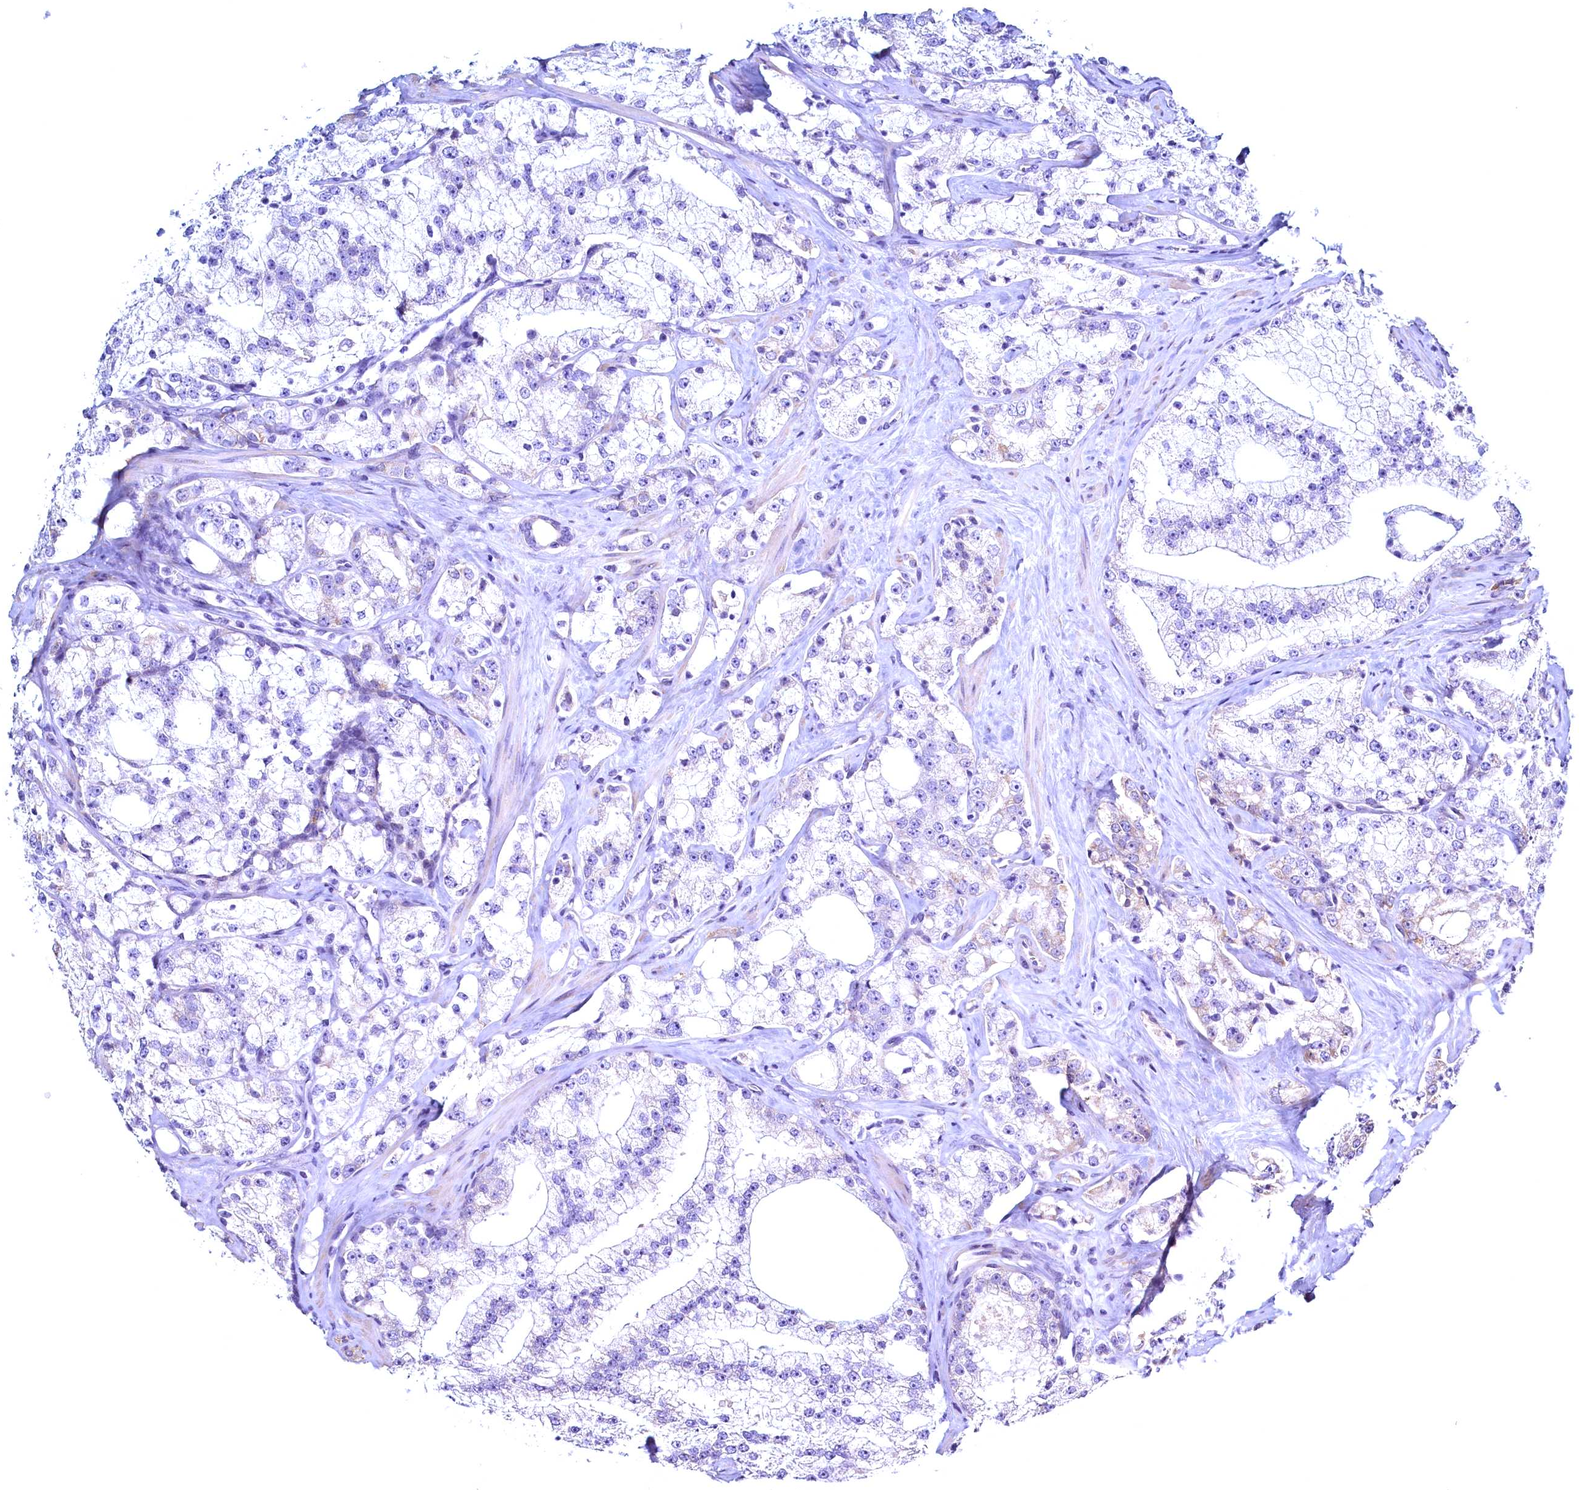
{"staining": {"intensity": "negative", "quantity": "none", "location": "none"}, "tissue": "prostate cancer", "cell_type": "Tumor cells", "image_type": "cancer", "snomed": [{"axis": "morphology", "description": "Adenocarcinoma, High grade"}, {"axis": "topography", "description": "Prostate"}], "caption": "The image demonstrates no significant staining in tumor cells of high-grade adenocarcinoma (prostate).", "gene": "MAP1LC3A", "patient": {"sex": "male", "age": 64}}